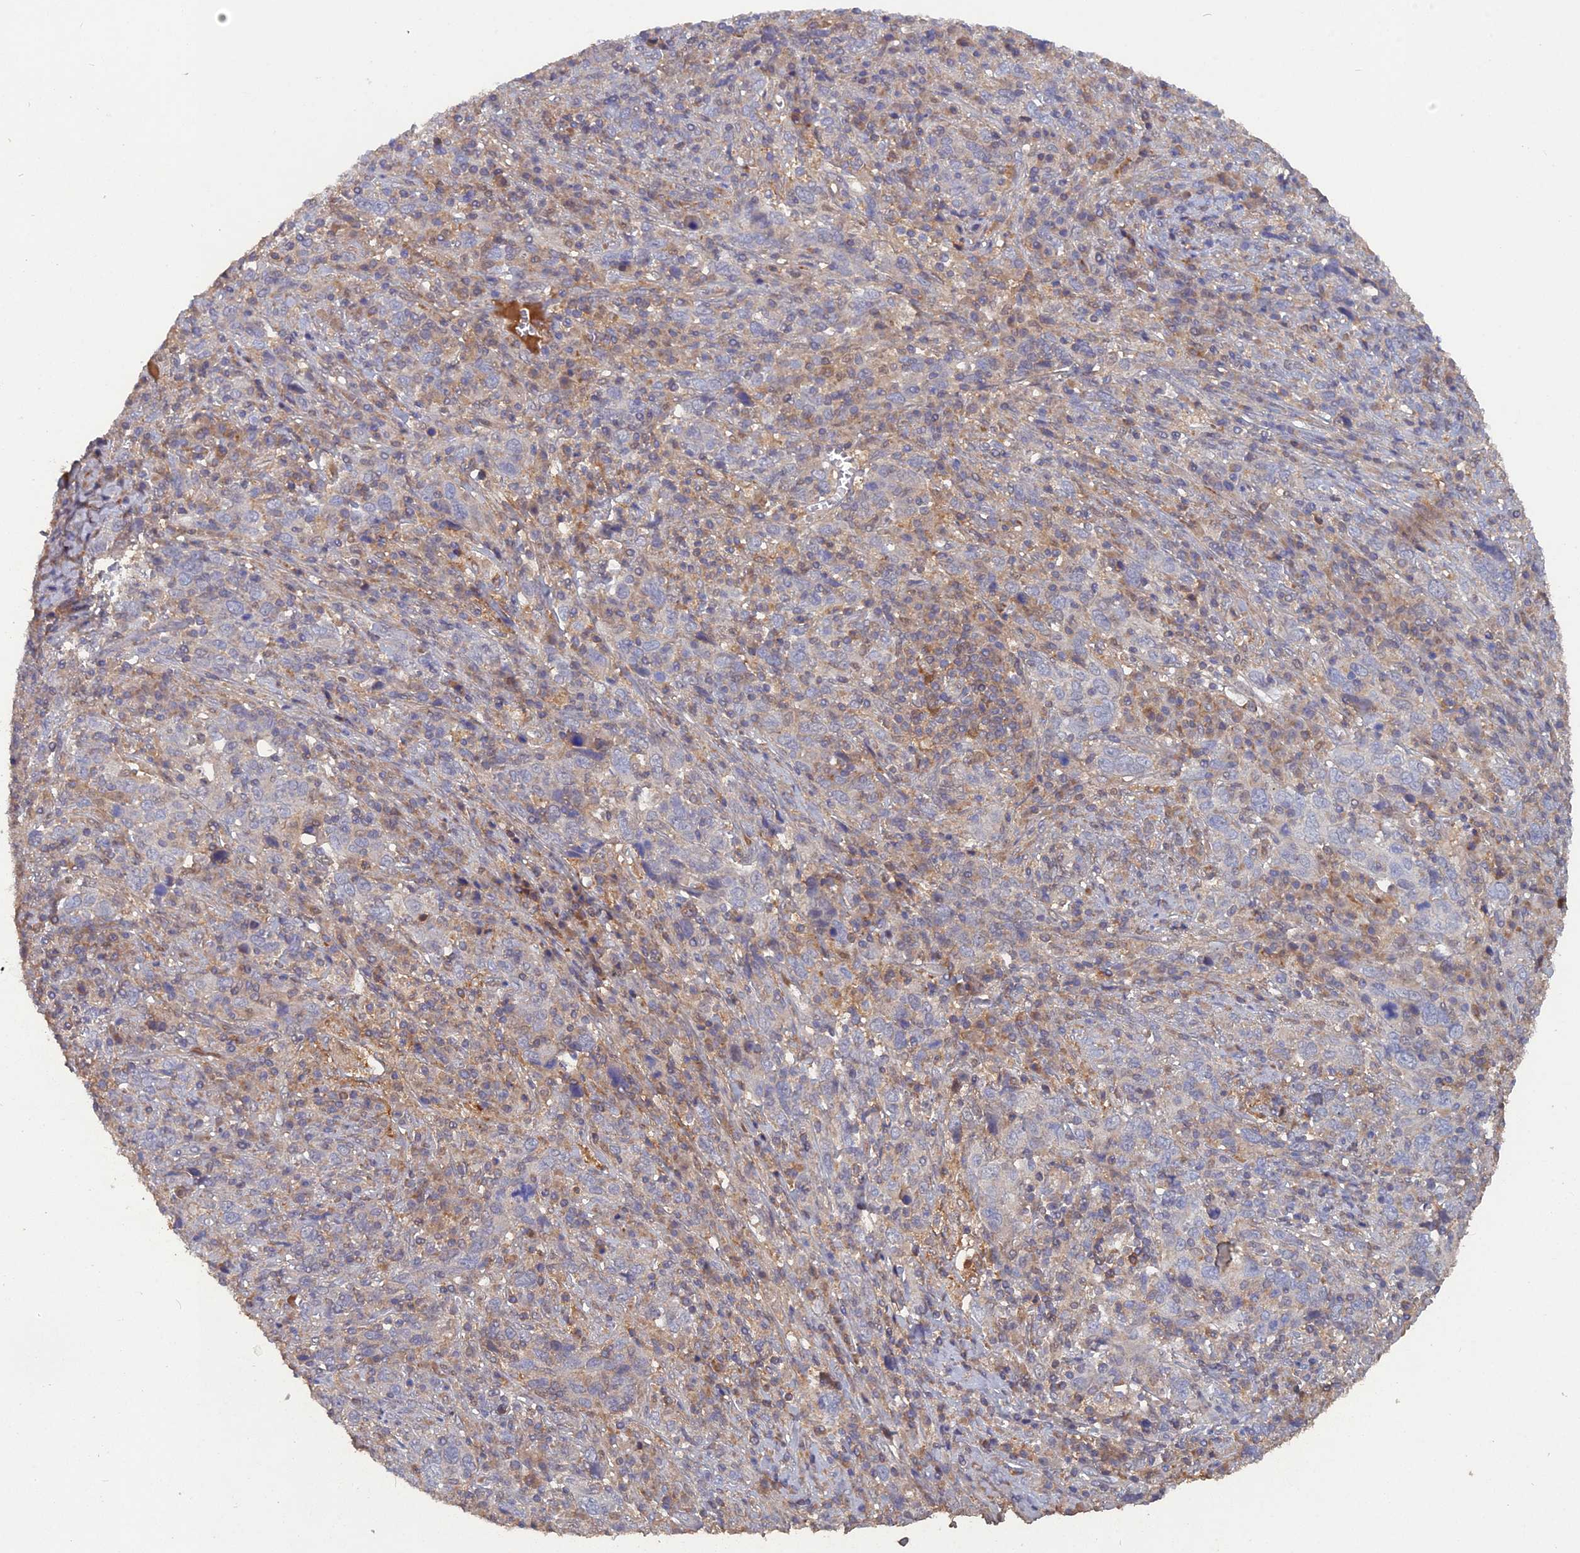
{"staining": {"intensity": "negative", "quantity": "none", "location": "none"}, "tissue": "cervical cancer", "cell_type": "Tumor cells", "image_type": "cancer", "snomed": [{"axis": "morphology", "description": "Squamous cell carcinoma, NOS"}, {"axis": "topography", "description": "Cervix"}], "caption": "Human squamous cell carcinoma (cervical) stained for a protein using immunohistochemistry (IHC) reveals no positivity in tumor cells.", "gene": "BLVRA", "patient": {"sex": "female", "age": 46}}